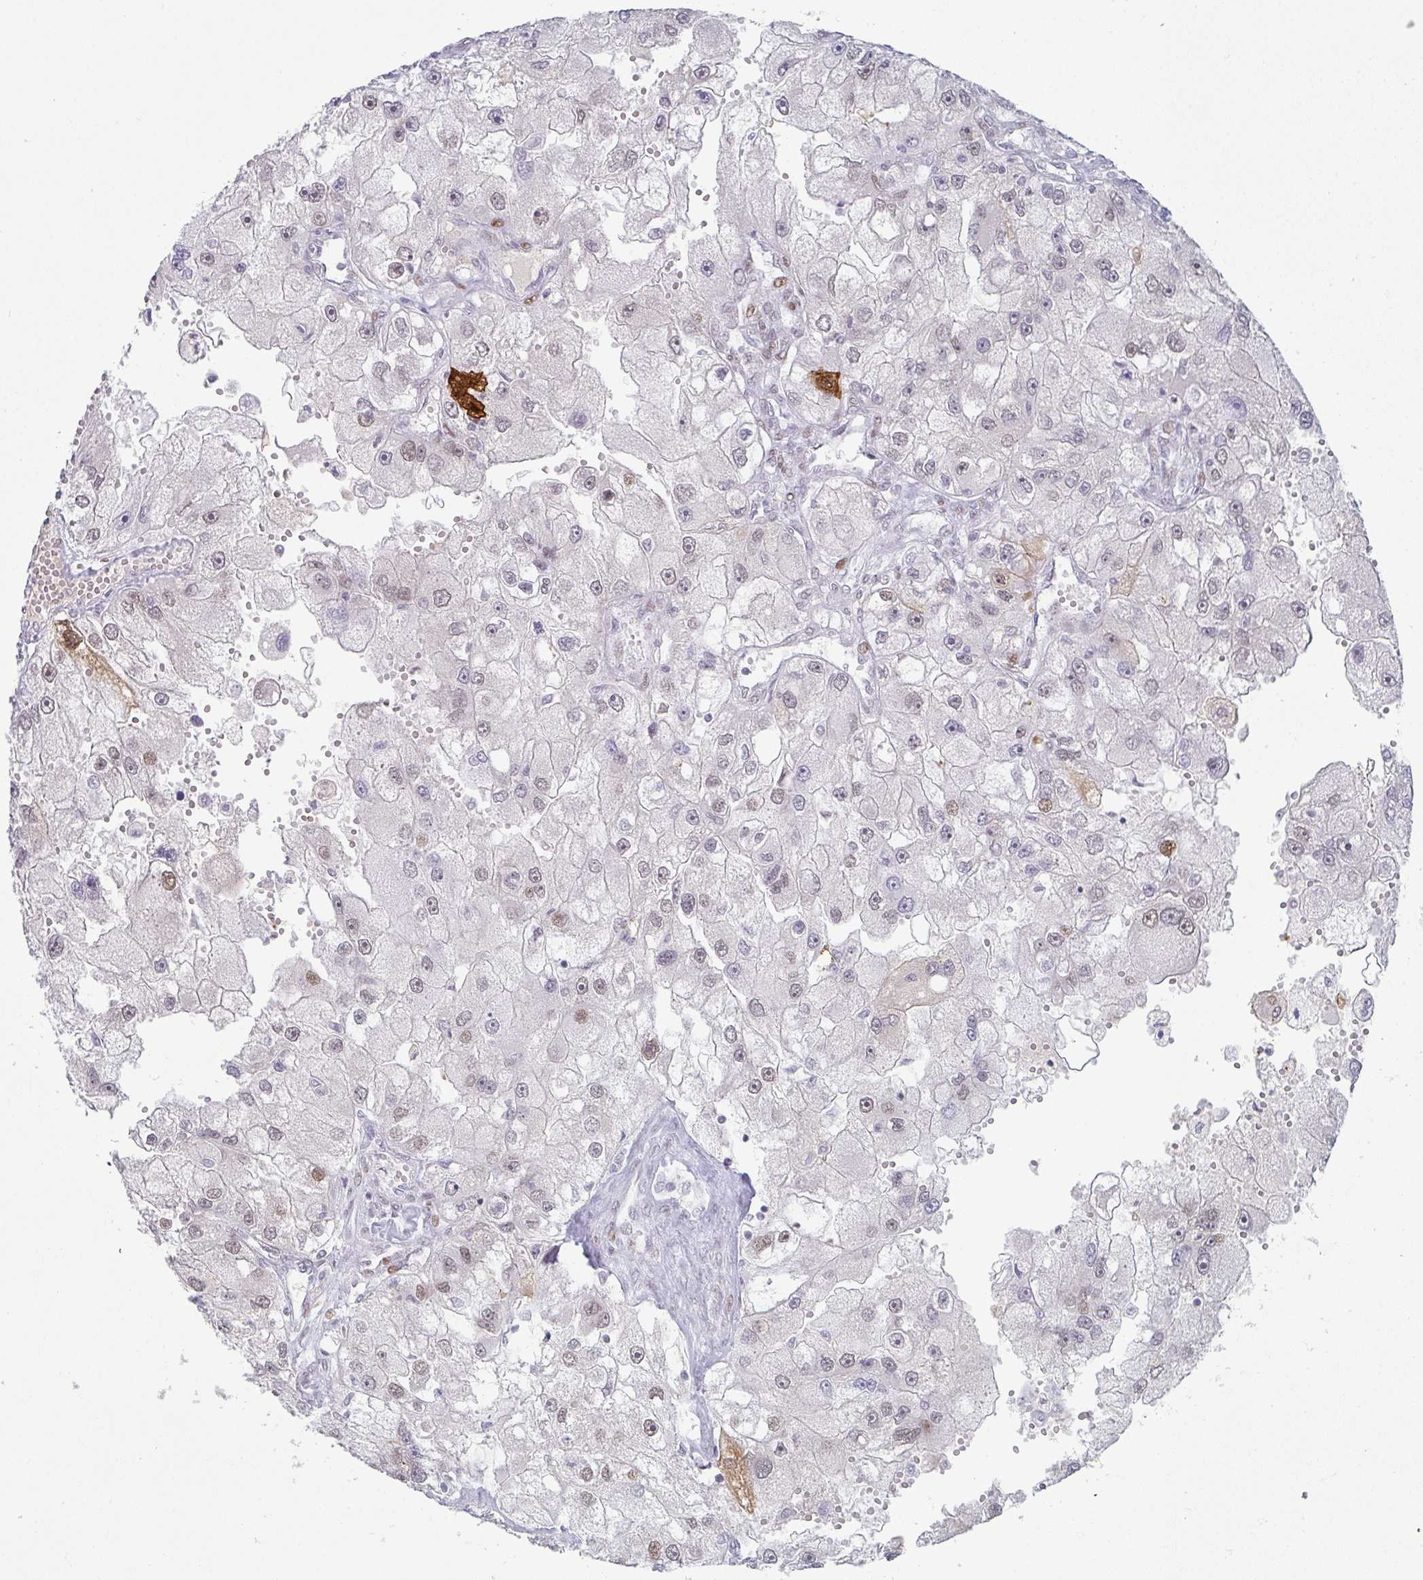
{"staining": {"intensity": "moderate", "quantity": "<25%", "location": "cytoplasmic/membranous,nuclear"}, "tissue": "renal cancer", "cell_type": "Tumor cells", "image_type": "cancer", "snomed": [{"axis": "morphology", "description": "Adenocarcinoma, NOS"}, {"axis": "topography", "description": "Kidney"}], "caption": "An IHC image of neoplastic tissue is shown. Protein staining in brown labels moderate cytoplasmic/membranous and nuclear positivity in renal adenocarcinoma within tumor cells.", "gene": "LIN54", "patient": {"sex": "male", "age": 63}}